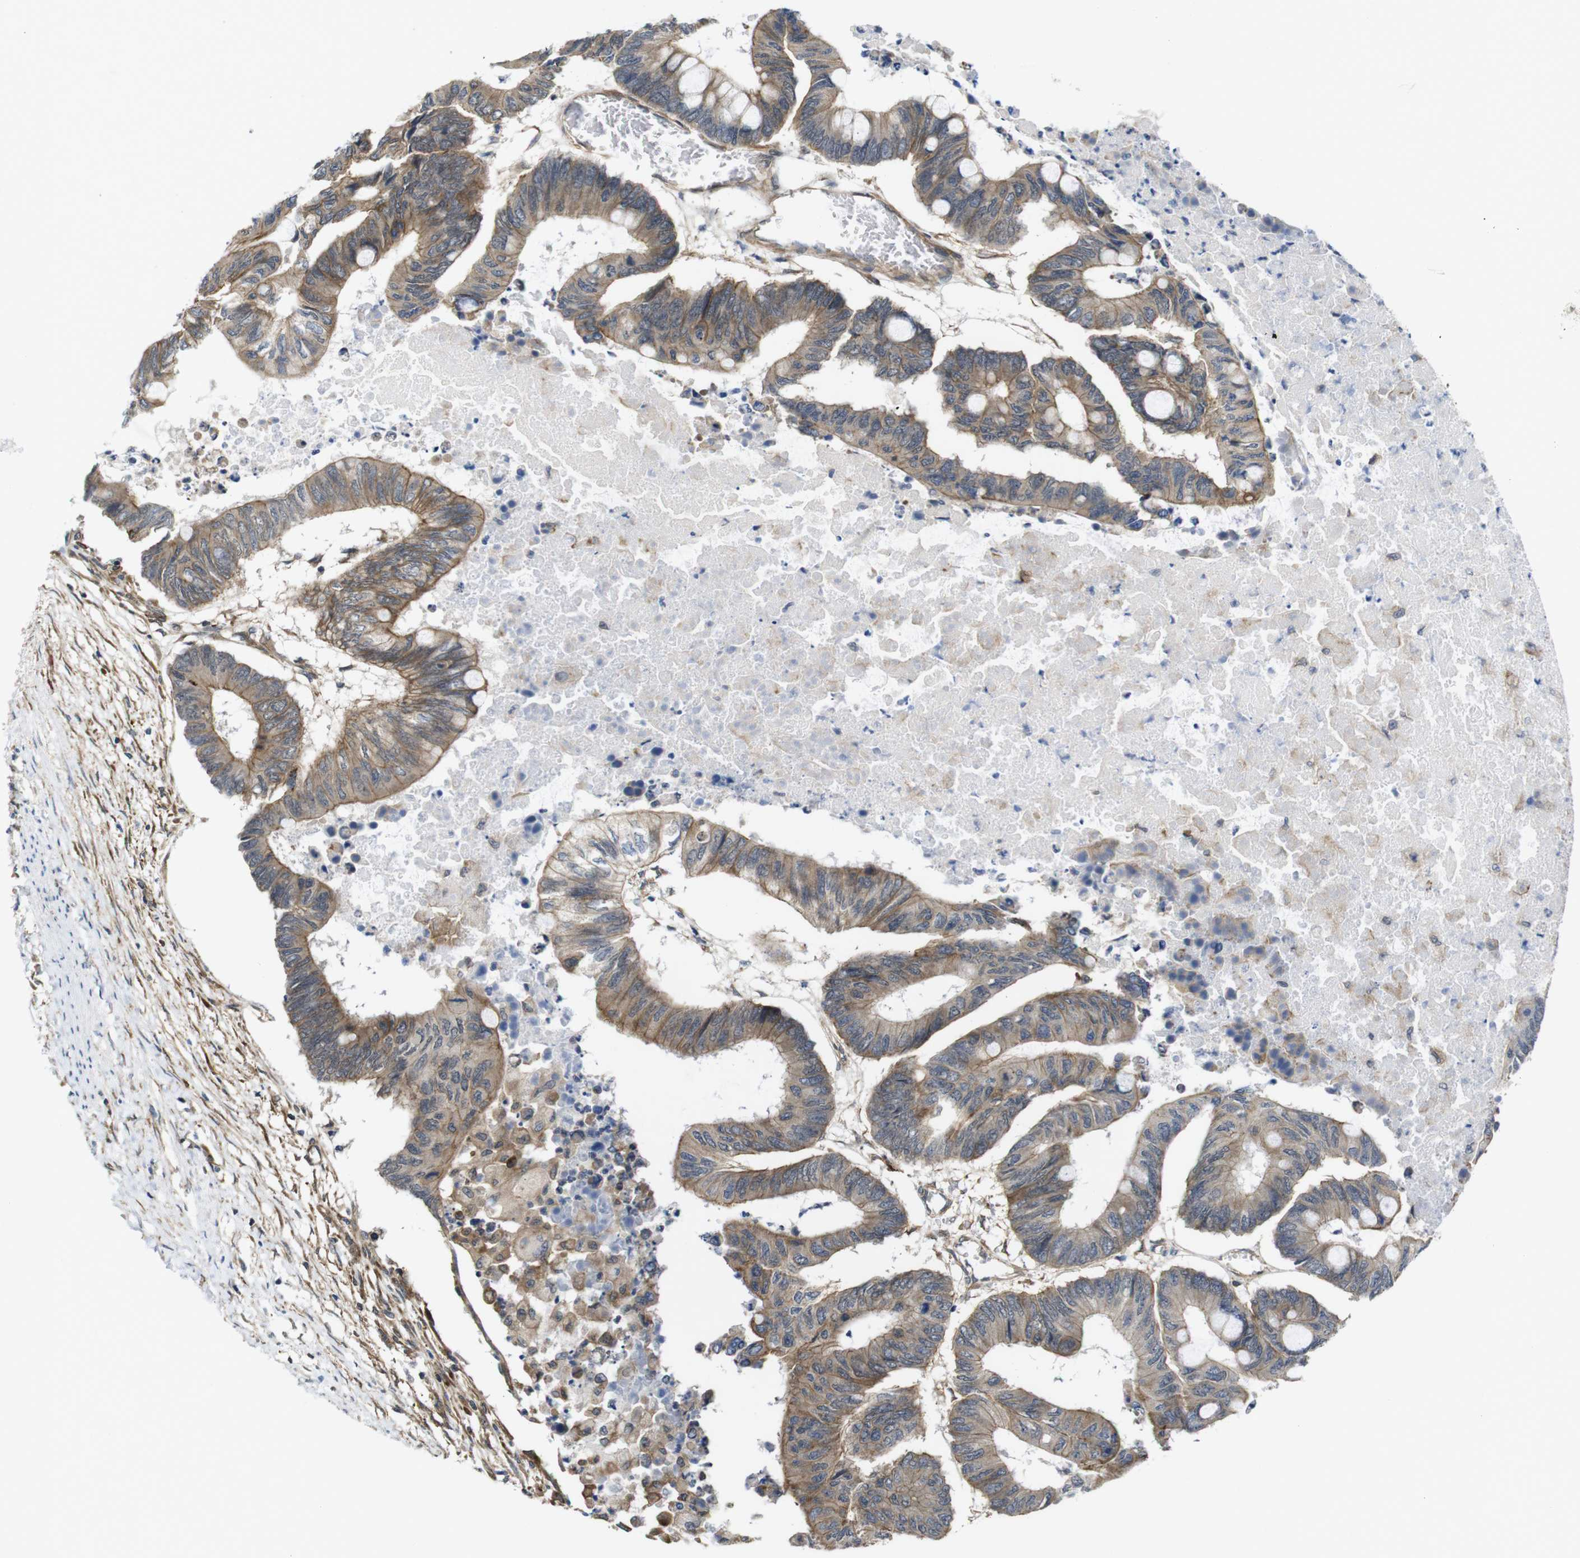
{"staining": {"intensity": "moderate", "quantity": ">75%", "location": "cytoplasmic/membranous"}, "tissue": "colorectal cancer", "cell_type": "Tumor cells", "image_type": "cancer", "snomed": [{"axis": "morphology", "description": "Normal tissue, NOS"}, {"axis": "morphology", "description": "Adenocarcinoma, NOS"}, {"axis": "topography", "description": "Rectum"}, {"axis": "topography", "description": "Peripheral nerve tissue"}], "caption": "Protein positivity by IHC demonstrates moderate cytoplasmic/membranous expression in about >75% of tumor cells in colorectal cancer (adenocarcinoma).", "gene": "ZDHHC5", "patient": {"sex": "male", "age": 92}}